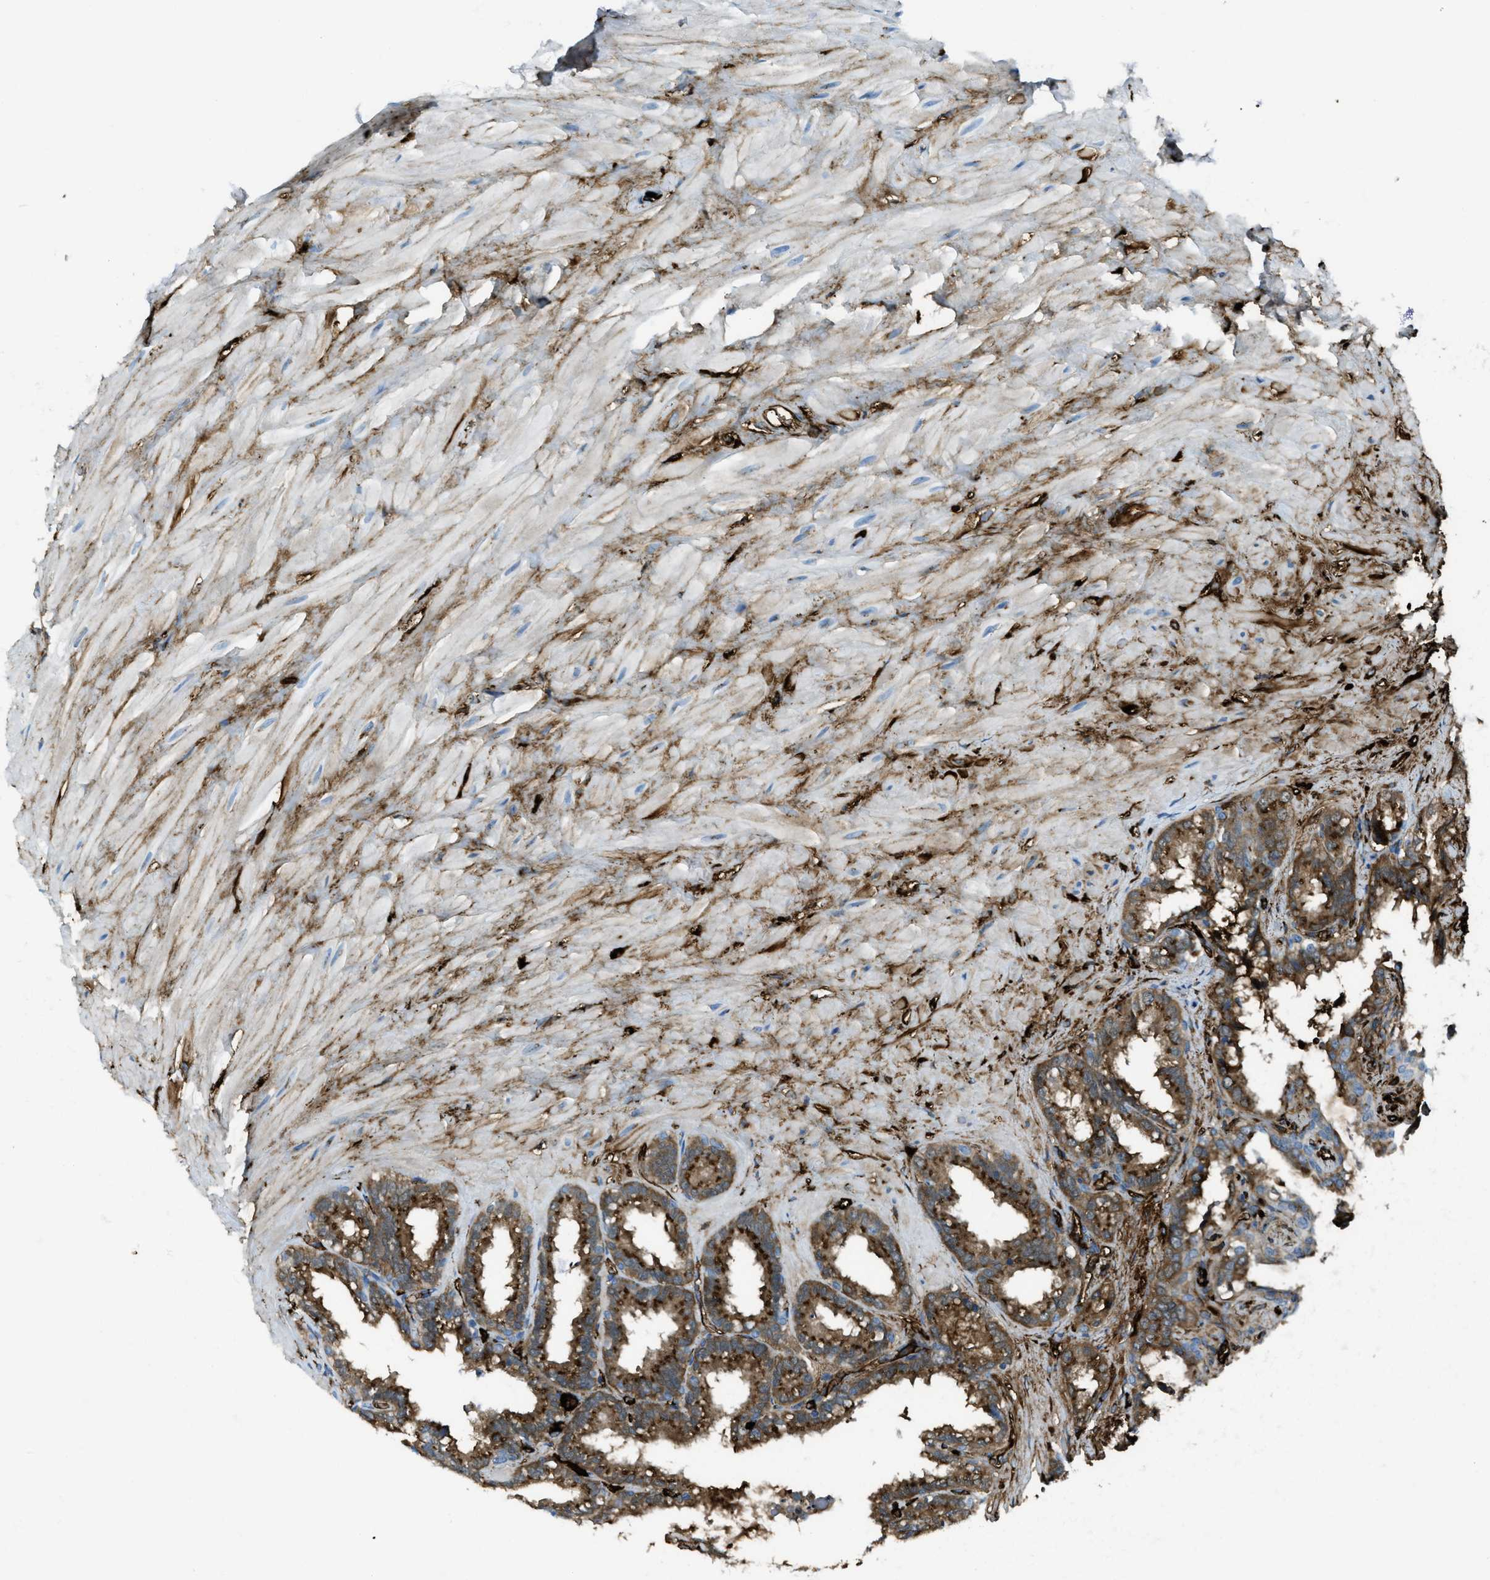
{"staining": {"intensity": "moderate", "quantity": ">75%", "location": "cytoplasmic/membranous"}, "tissue": "seminal vesicle", "cell_type": "Glandular cells", "image_type": "normal", "snomed": [{"axis": "morphology", "description": "Normal tissue, NOS"}, {"axis": "topography", "description": "Seminal veicle"}], "caption": "Benign seminal vesicle displays moderate cytoplasmic/membranous expression in approximately >75% of glandular cells.", "gene": "TRIM59", "patient": {"sex": "male", "age": 64}}